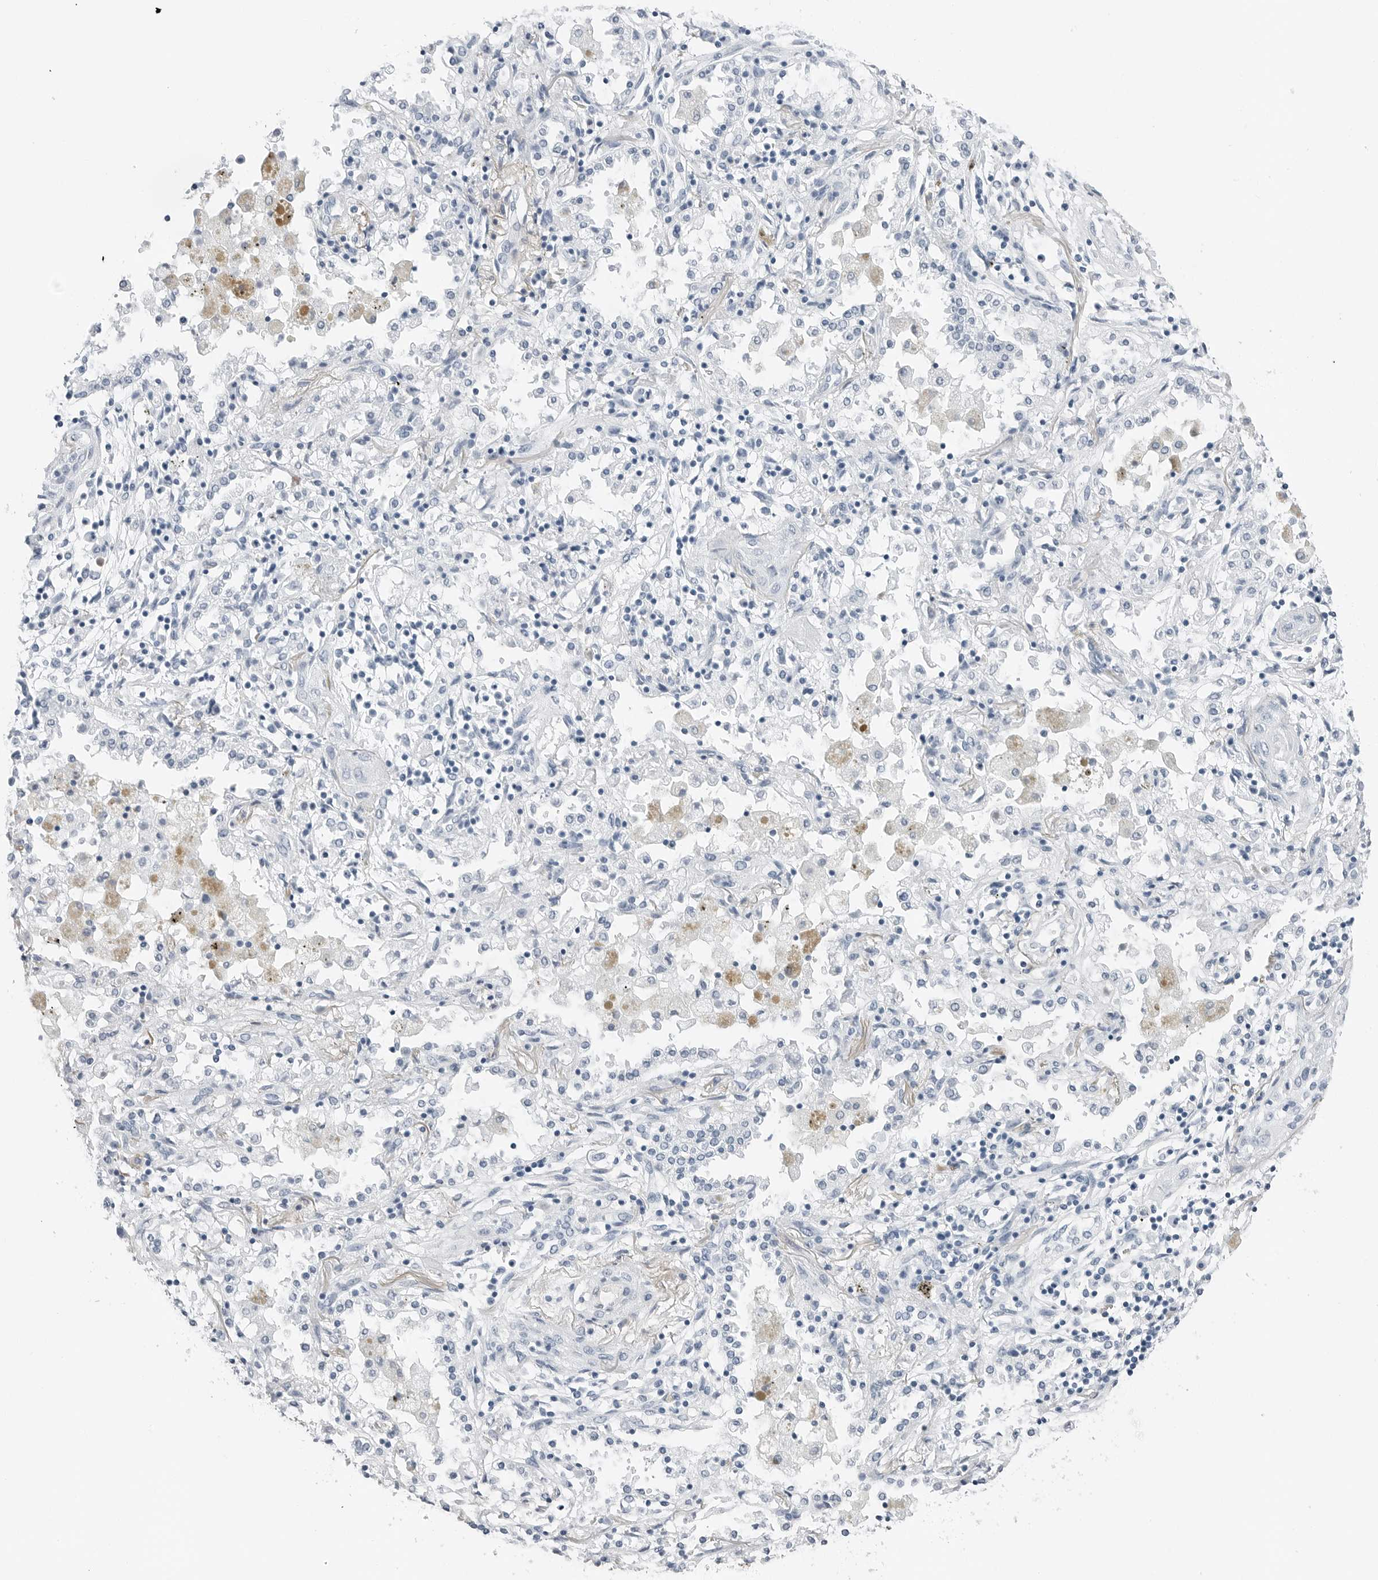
{"staining": {"intensity": "negative", "quantity": "none", "location": "none"}, "tissue": "lung cancer", "cell_type": "Tumor cells", "image_type": "cancer", "snomed": [{"axis": "morphology", "description": "Squamous cell carcinoma, NOS"}, {"axis": "topography", "description": "Lung"}], "caption": "This is a histopathology image of immunohistochemistry staining of squamous cell carcinoma (lung), which shows no positivity in tumor cells.", "gene": "SLPI", "patient": {"sex": "female", "age": 47}}